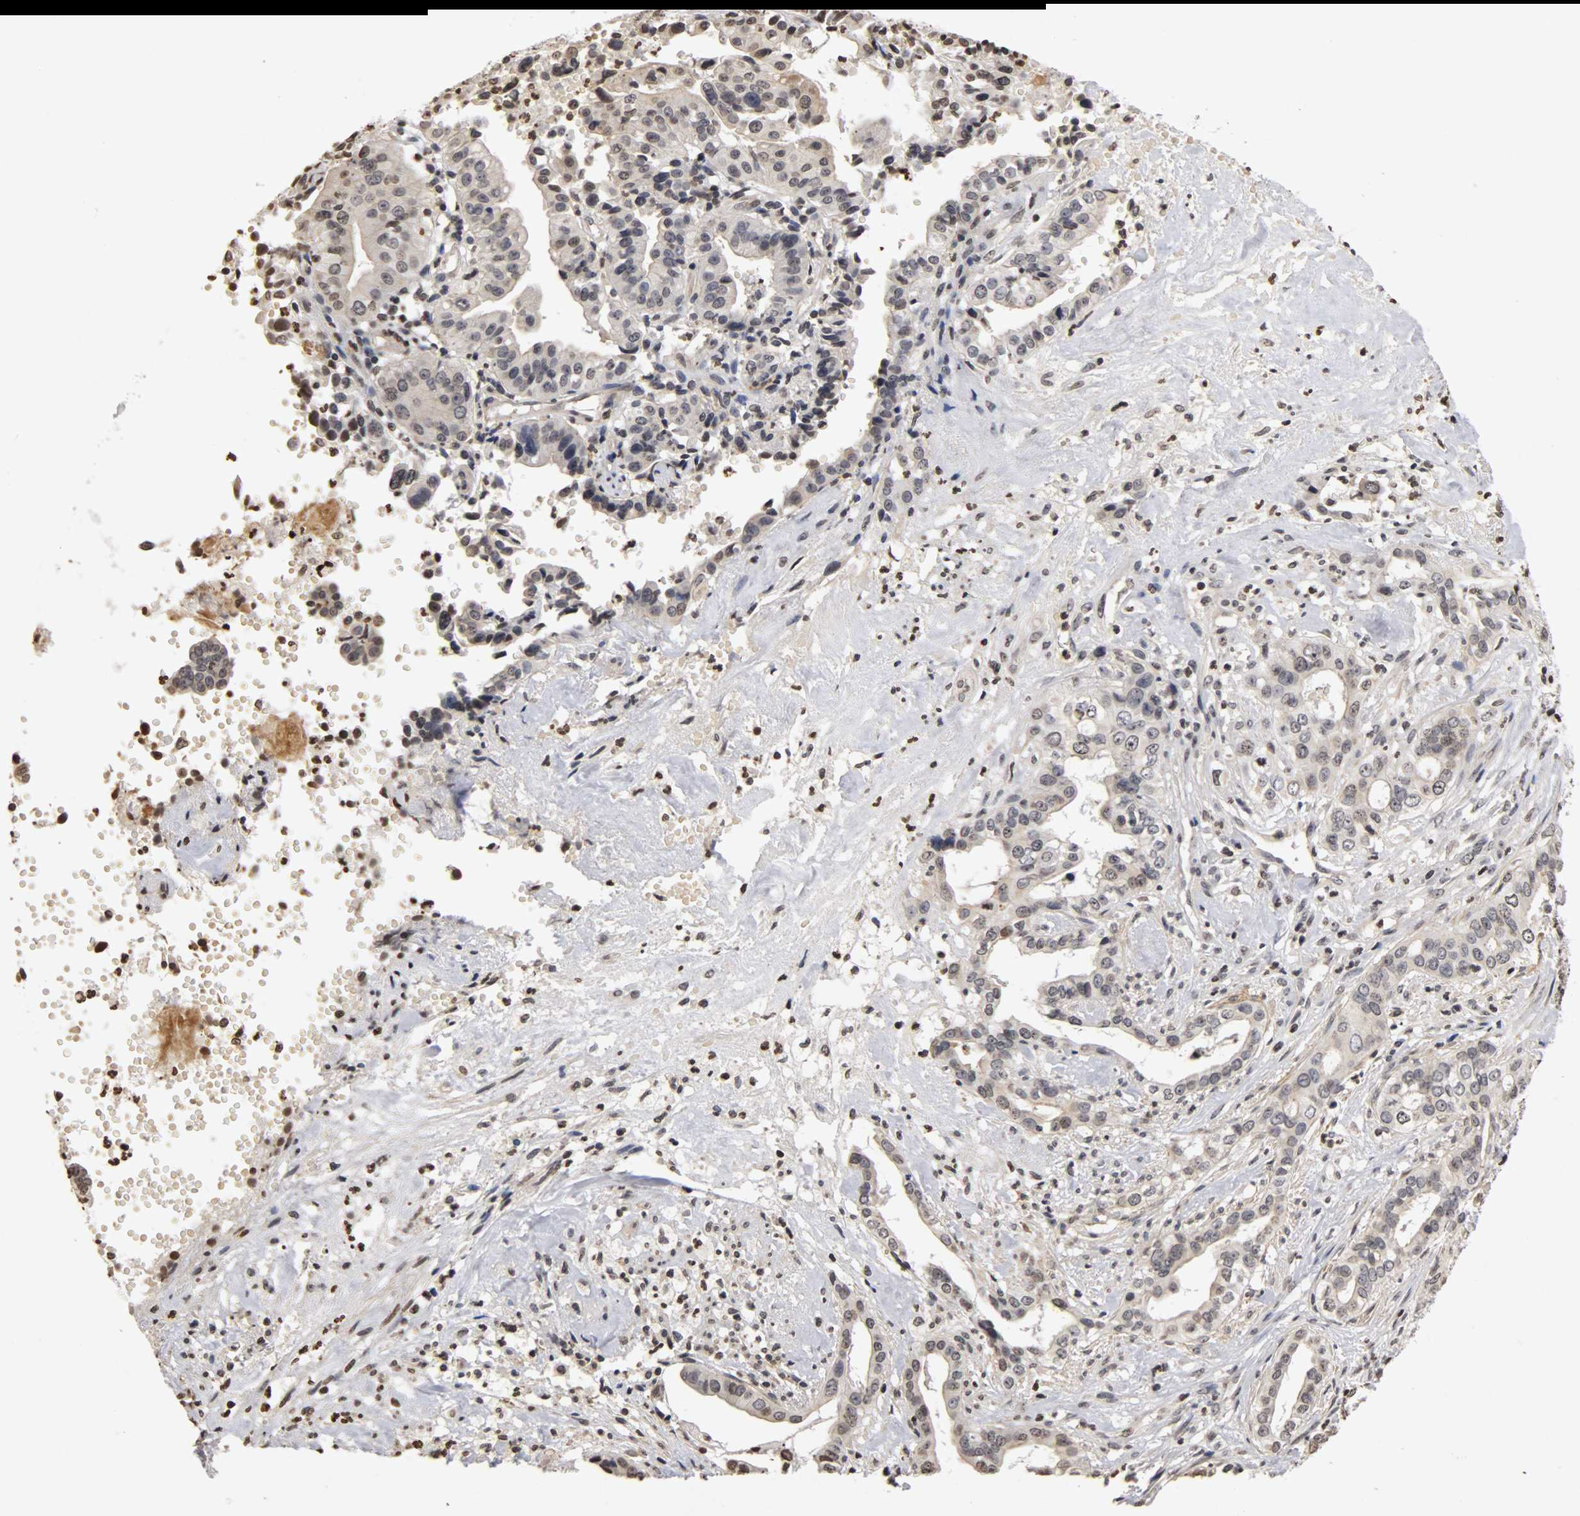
{"staining": {"intensity": "weak", "quantity": "<25%", "location": "nuclear"}, "tissue": "liver cancer", "cell_type": "Tumor cells", "image_type": "cancer", "snomed": [{"axis": "morphology", "description": "Cholangiocarcinoma"}, {"axis": "topography", "description": "Liver"}], "caption": "IHC micrograph of neoplastic tissue: cholangiocarcinoma (liver) stained with DAB (3,3'-diaminobenzidine) demonstrates no significant protein staining in tumor cells.", "gene": "ERCC2", "patient": {"sex": "female", "age": 61}}